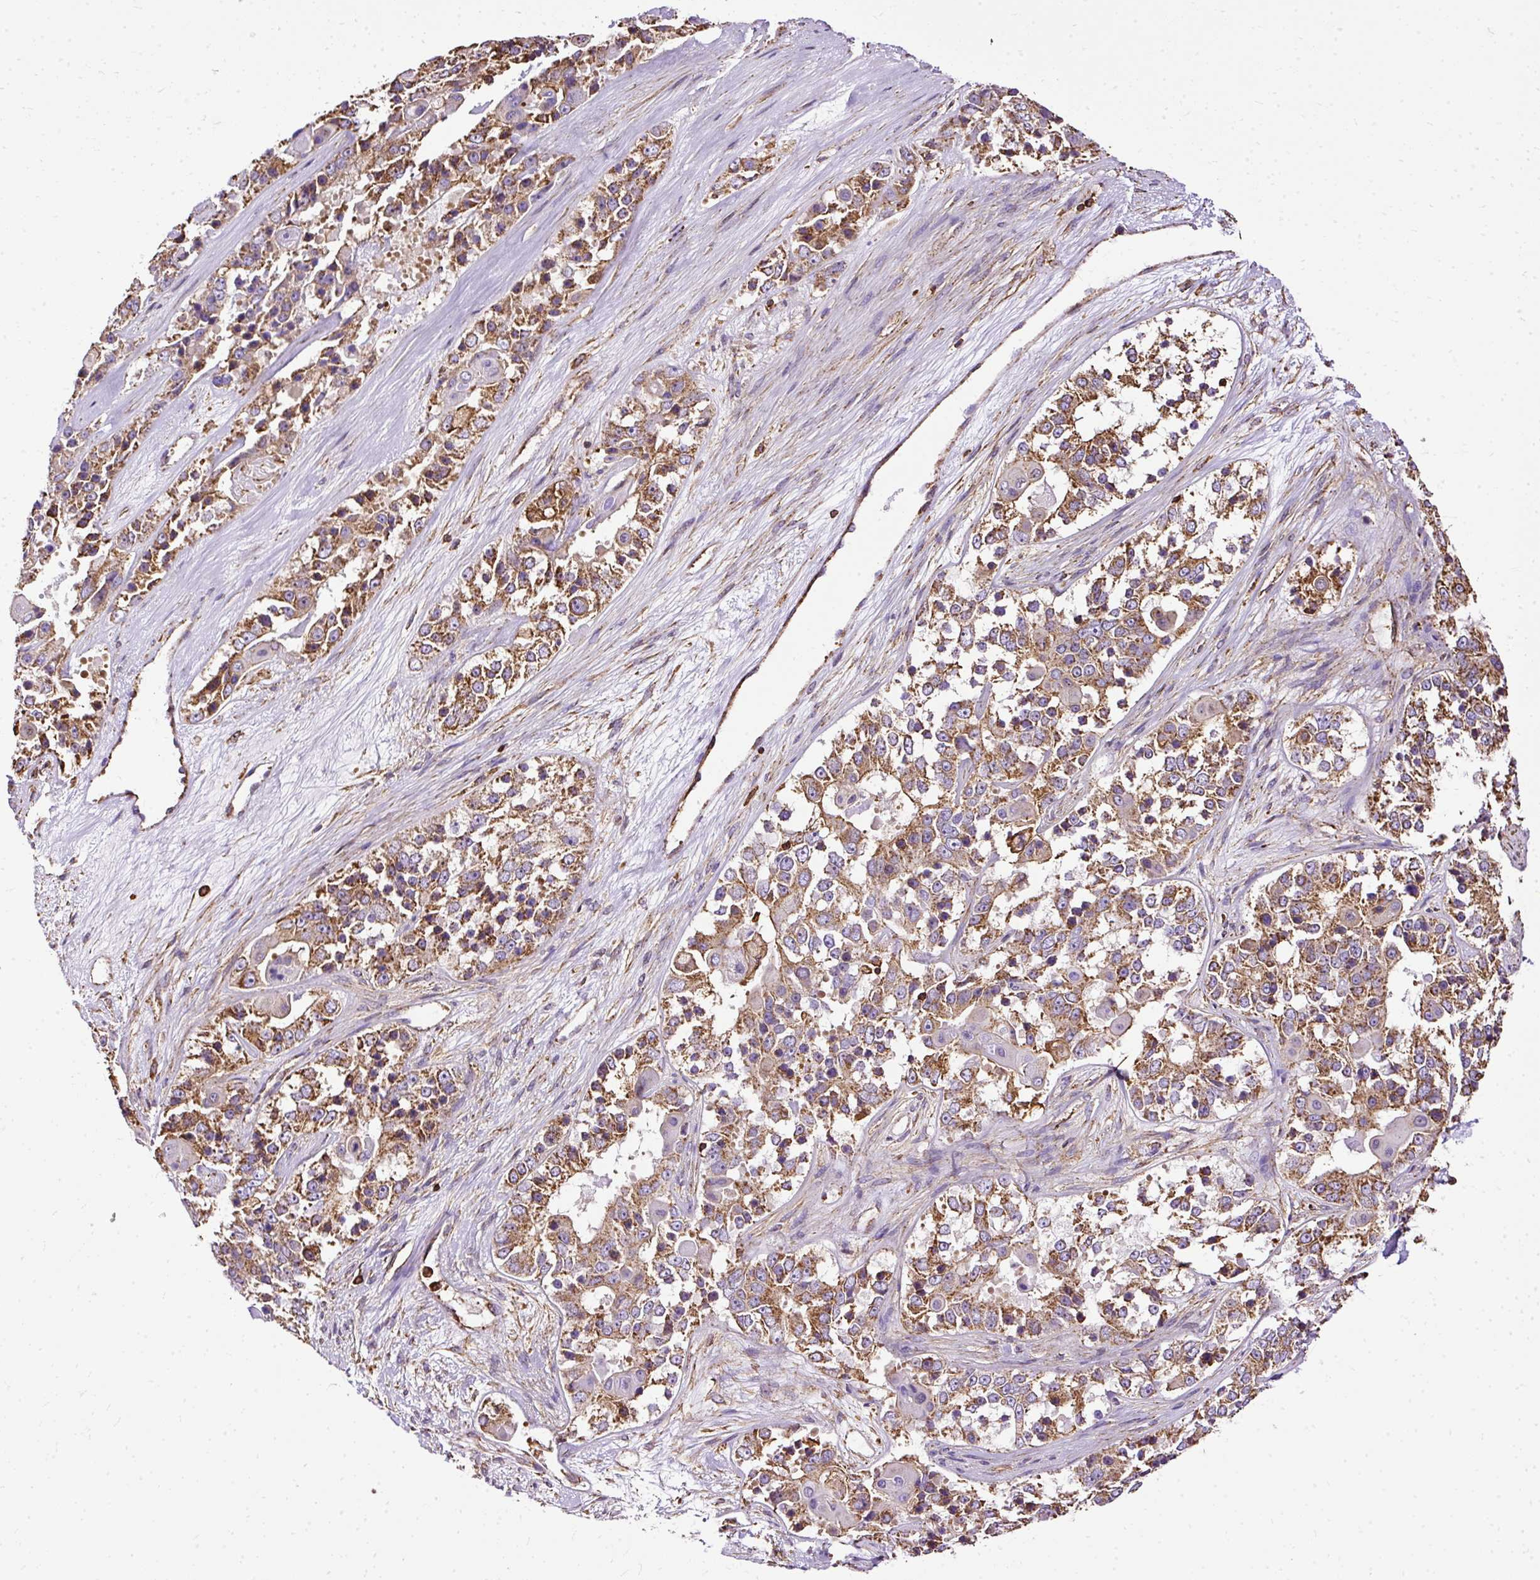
{"staining": {"intensity": "moderate", "quantity": ">75%", "location": "cytoplasmic/membranous"}, "tissue": "ovarian cancer", "cell_type": "Tumor cells", "image_type": "cancer", "snomed": [{"axis": "morphology", "description": "Carcinoma, endometroid"}, {"axis": "topography", "description": "Ovary"}], "caption": "Ovarian cancer (endometroid carcinoma) tissue reveals moderate cytoplasmic/membranous staining in approximately >75% of tumor cells, visualized by immunohistochemistry. (Brightfield microscopy of DAB IHC at high magnification).", "gene": "KLHL11", "patient": {"sex": "female", "age": 51}}